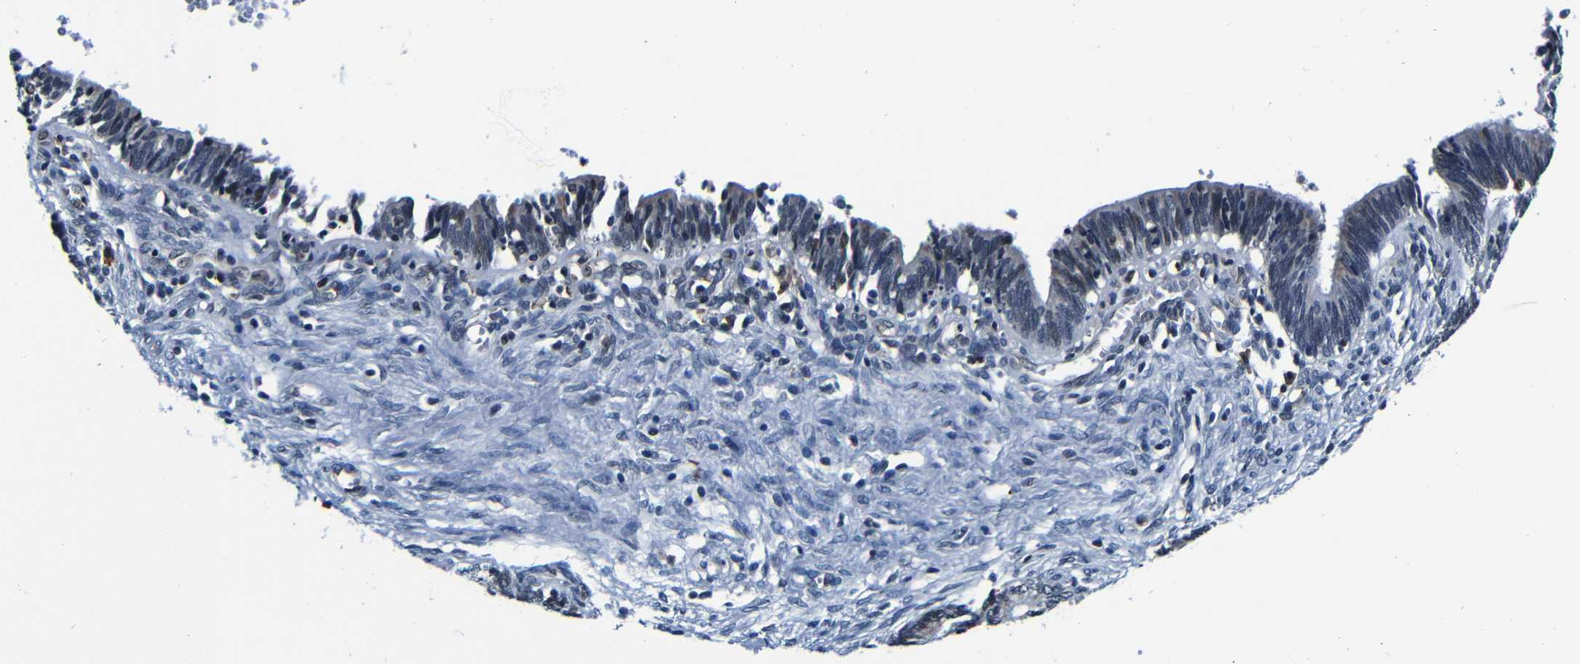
{"staining": {"intensity": "negative", "quantity": "none", "location": "none"}, "tissue": "cervical cancer", "cell_type": "Tumor cells", "image_type": "cancer", "snomed": [{"axis": "morphology", "description": "Adenocarcinoma, NOS"}, {"axis": "topography", "description": "Cervix"}], "caption": "High power microscopy micrograph of an immunohistochemistry (IHC) photomicrograph of cervical cancer (adenocarcinoma), revealing no significant expression in tumor cells.", "gene": "NCBP3", "patient": {"sex": "female", "age": 44}}